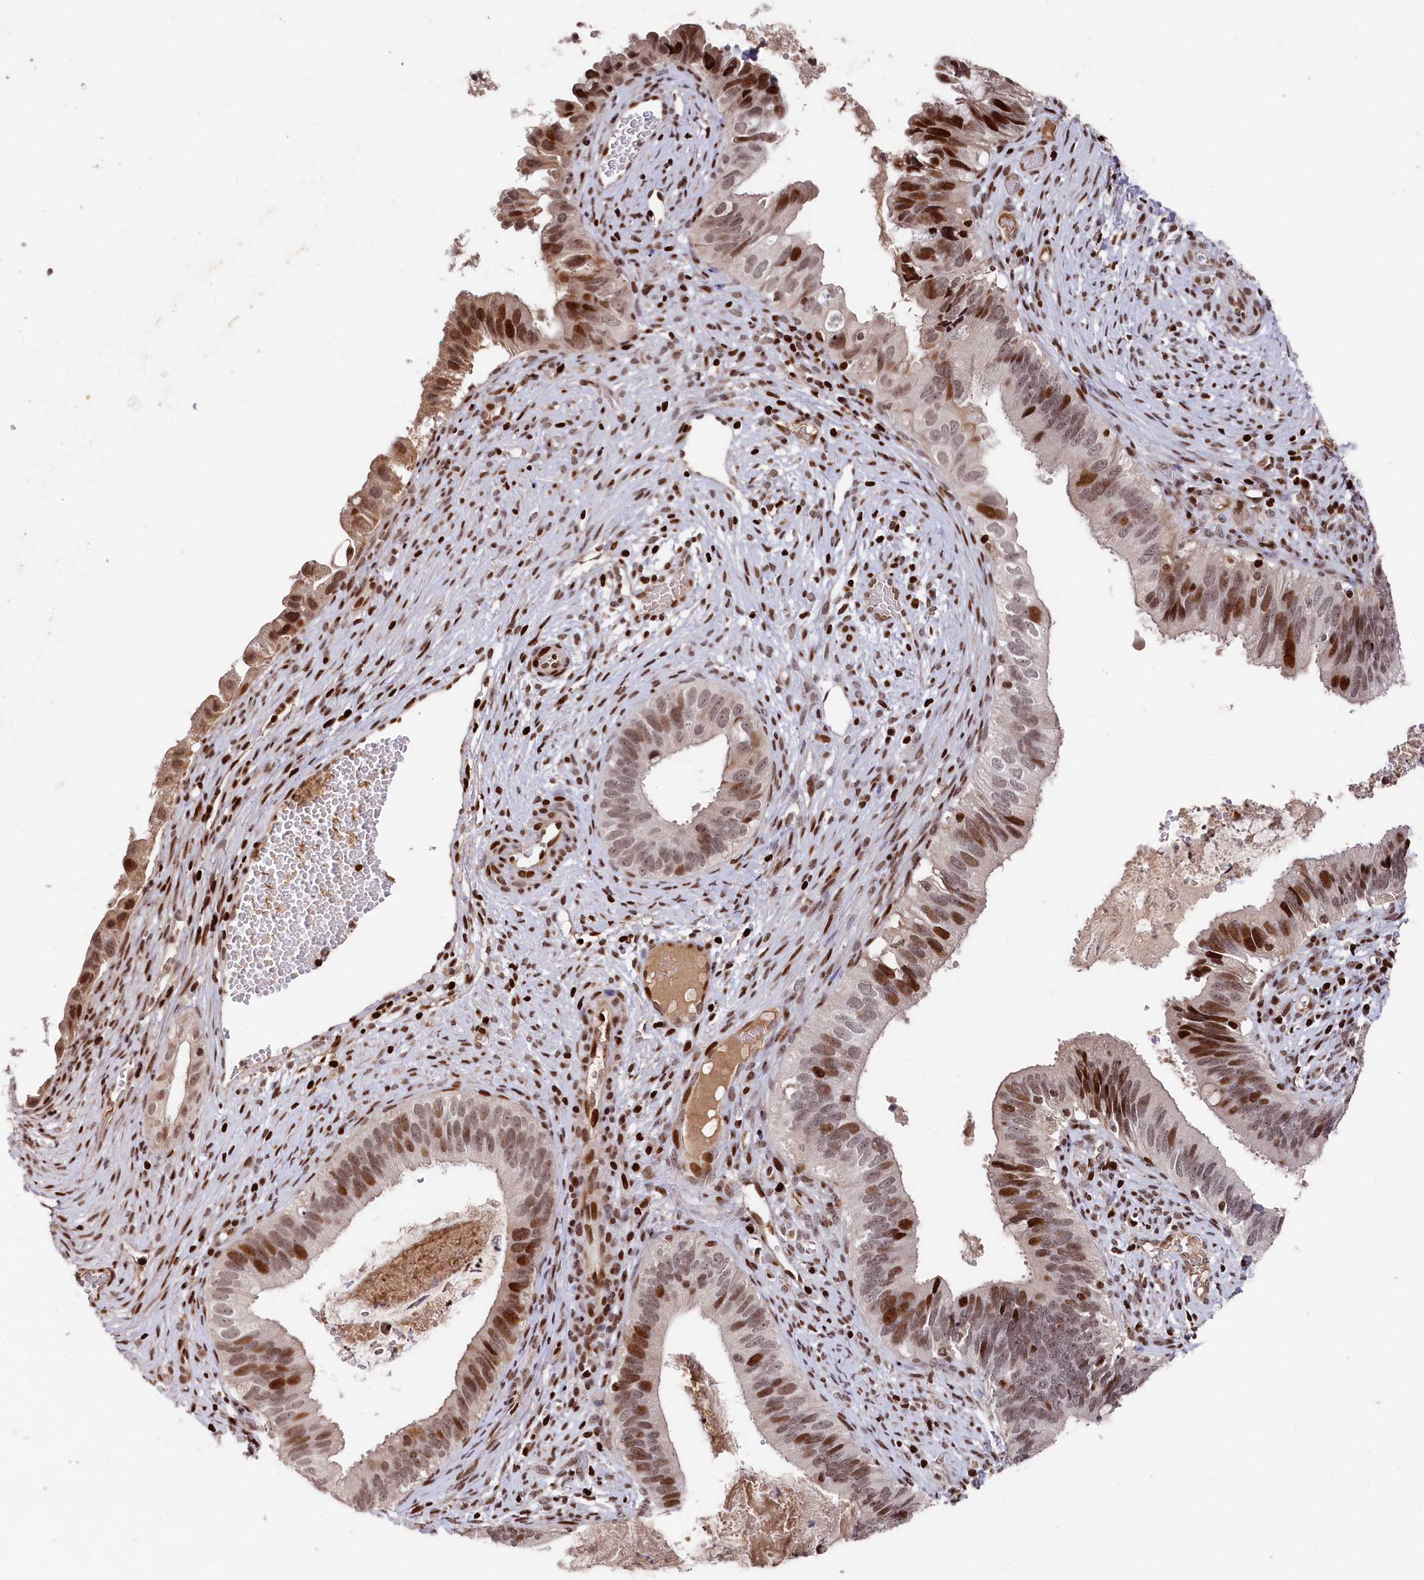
{"staining": {"intensity": "strong", "quantity": "25%-75%", "location": "nuclear"}, "tissue": "cervical cancer", "cell_type": "Tumor cells", "image_type": "cancer", "snomed": [{"axis": "morphology", "description": "Adenocarcinoma, NOS"}, {"axis": "topography", "description": "Cervix"}], "caption": "A histopathology image of cervical adenocarcinoma stained for a protein reveals strong nuclear brown staining in tumor cells.", "gene": "MCF2L2", "patient": {"sex": "female", "age": 42}}